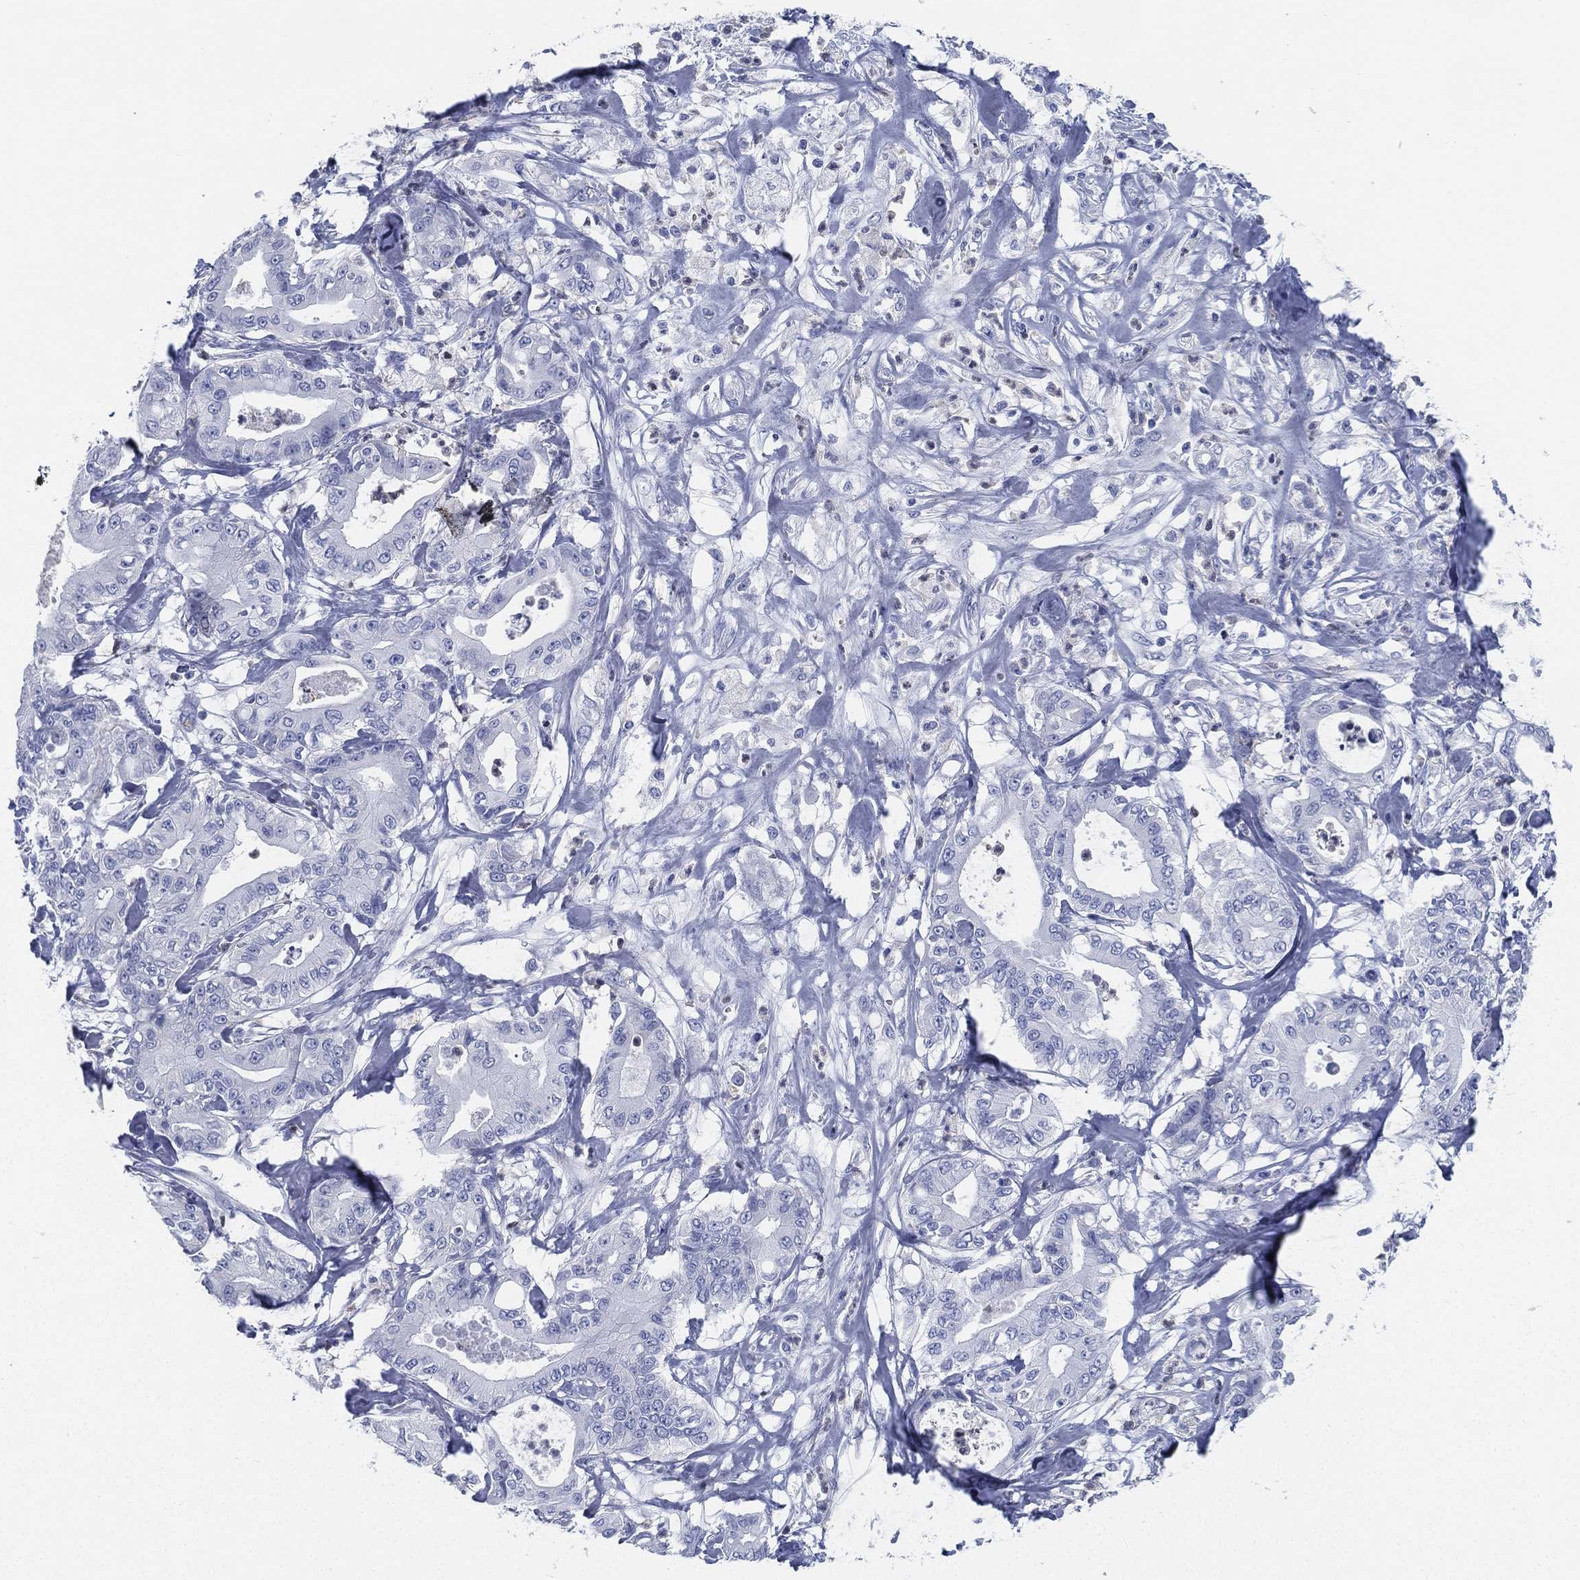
{"staining": {"intensity": "negative", "quantity": "none", "location": "none"}, "tissue": "pancreatic cancer", "cell_type": "Tumor cells", "image_type": "cancer", "snomed": [{"axis": "morphology", "description": "Adenocarcinoma, NOS"}, {"axis": "topography", "description": "Pancreas"}], "caption": "An immunohistochemistry (IHC) photomicrograph of pancreatic cancer is shown. There is no staining in tumor cells of pancreatic cancer.", "gene": "DEFB121", "patient": {"sex": "male", "age": 71}}